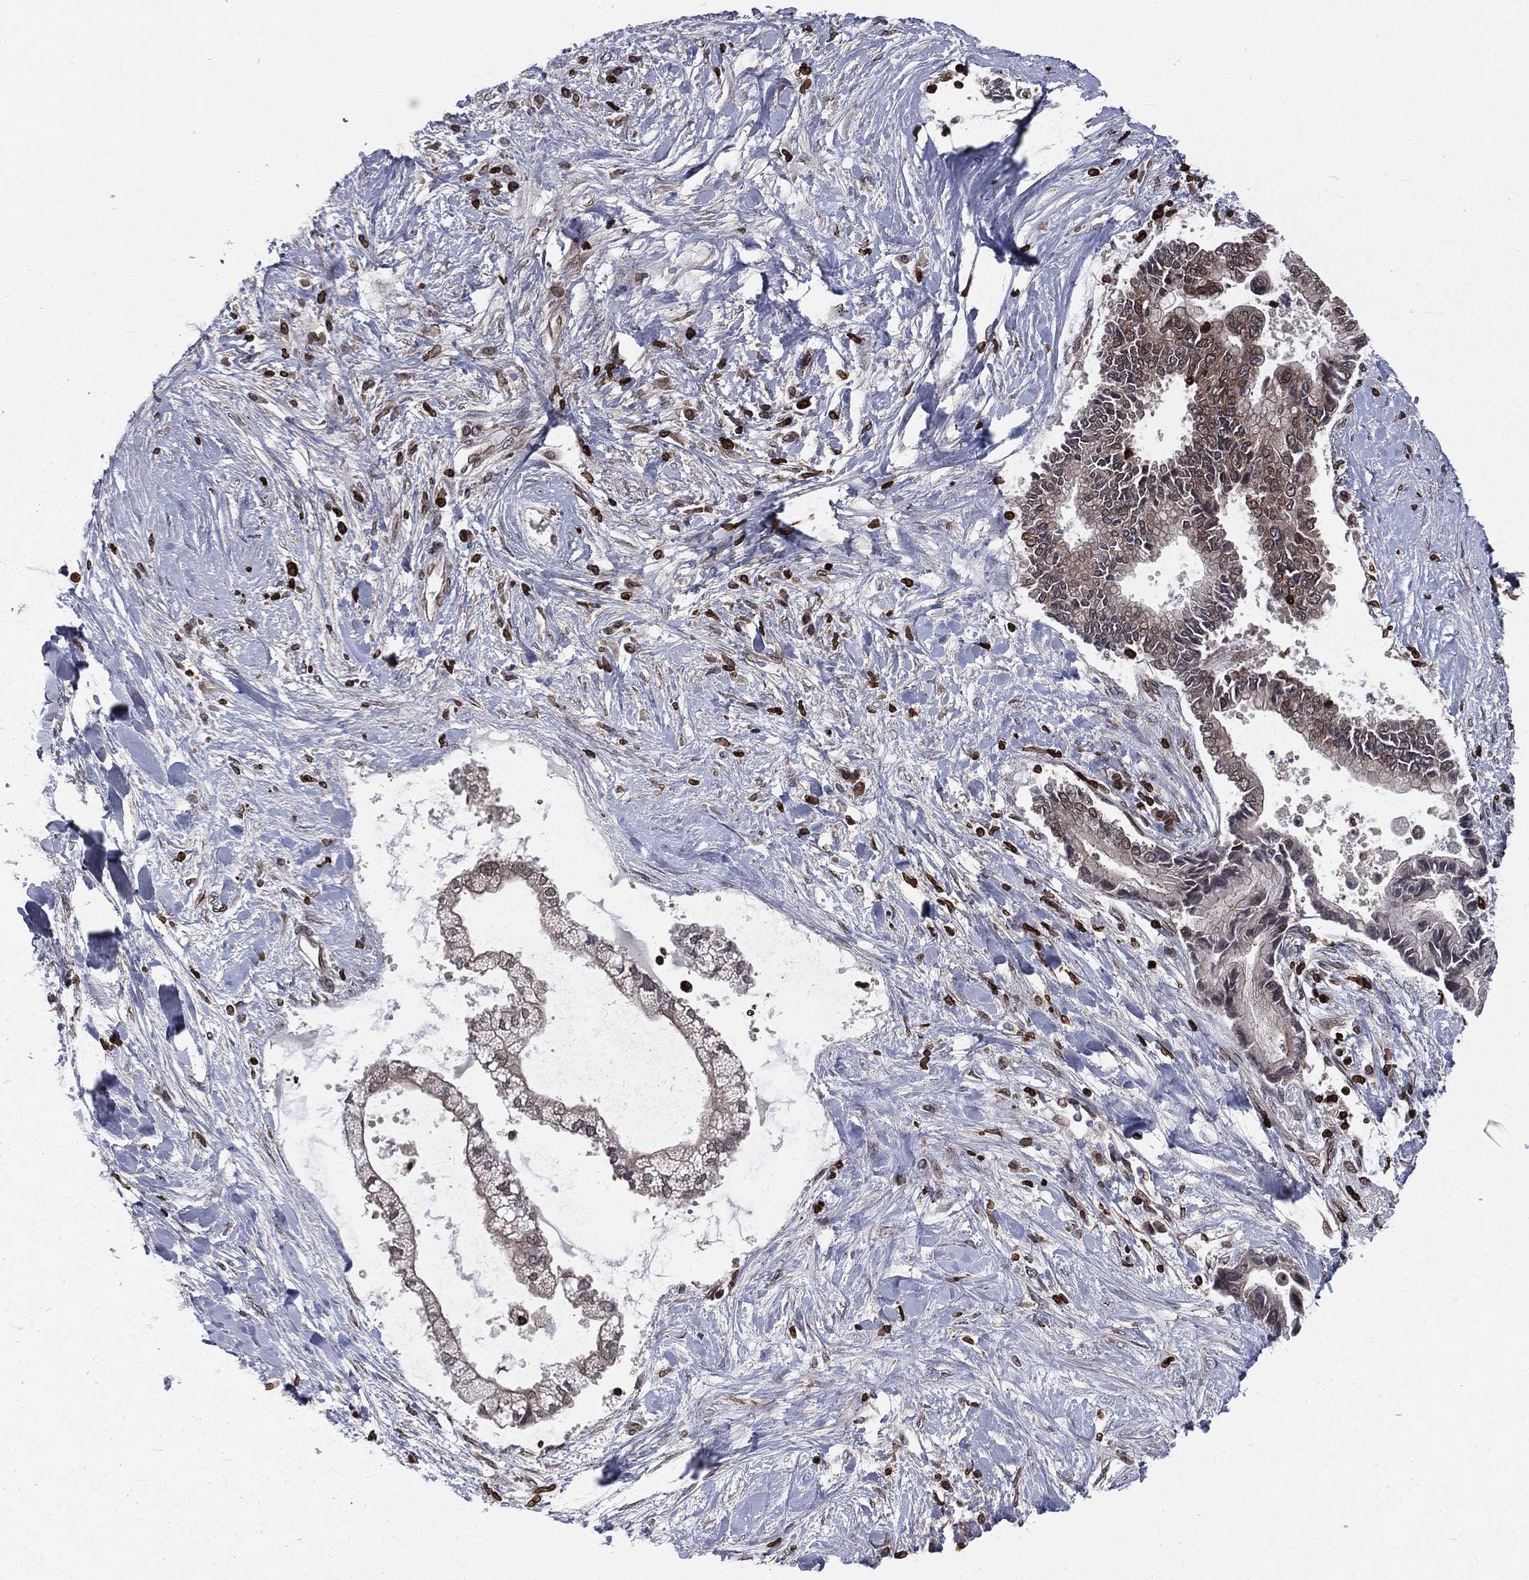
{"staining": {"intensity": "weak", "quantity": "<25%", "location": "nuclear"}, "tissue": "liver cancer", "cell_type": "Tumor cells", "image_type": "cancer", "snomed": [{"axis": "morphology", "description": "Cholangiocarcinoma"}, {"axis": "topography", "description": "Liver"}], "caption": "High magnification brightfield microscopy of cholangiocarcinoma (liver) stained with DAB (3,3'-diaminobenzidine) (brown) and counterstained with hematoxylin (blue): tumor cells show no significant expression.", "gene": "LBR", "patient": {"sex": "male", "age": 50}}